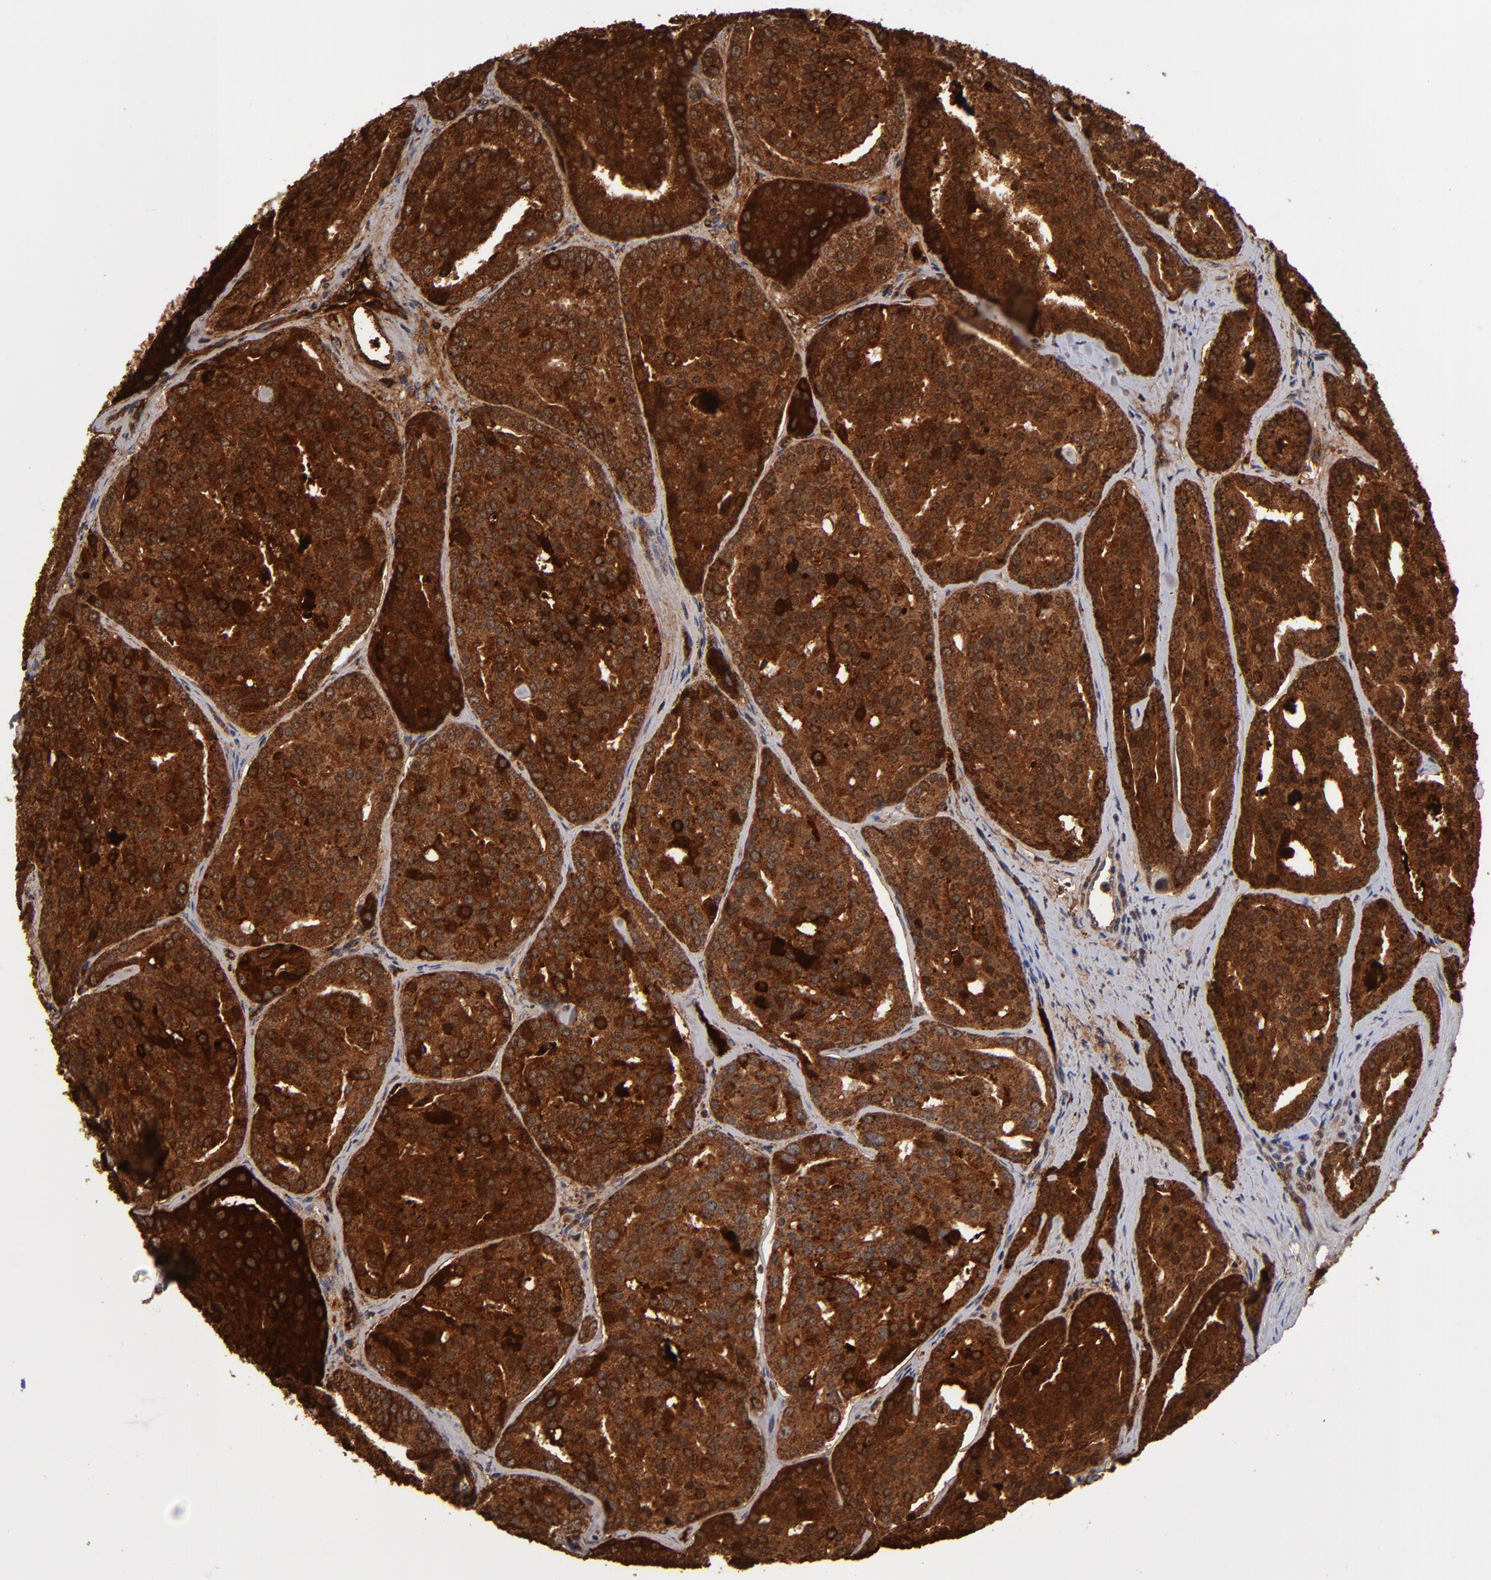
{"staining": {"intensity": "strong", "quantity": ">75%", "location": "cytoplasmic/membranous"}, "tissue": "prostate cancer", "cell_type": "Tumor cells", "image_type": "cancer", "snomed": [{"axis": "morphology", "description": "Adenocarcinoma, High grade"}, {"axis": "topography", "description": "Prostate"}], "caption": "Prostate adenocarcinoma (high-grade) stained with a brown dye exhibits strong cytoplasmic/membranous positive positivity in approximately >75% of tumor cells.", "gene": "MIPOL1", "patient": {"sex": "male", "age": 64}}